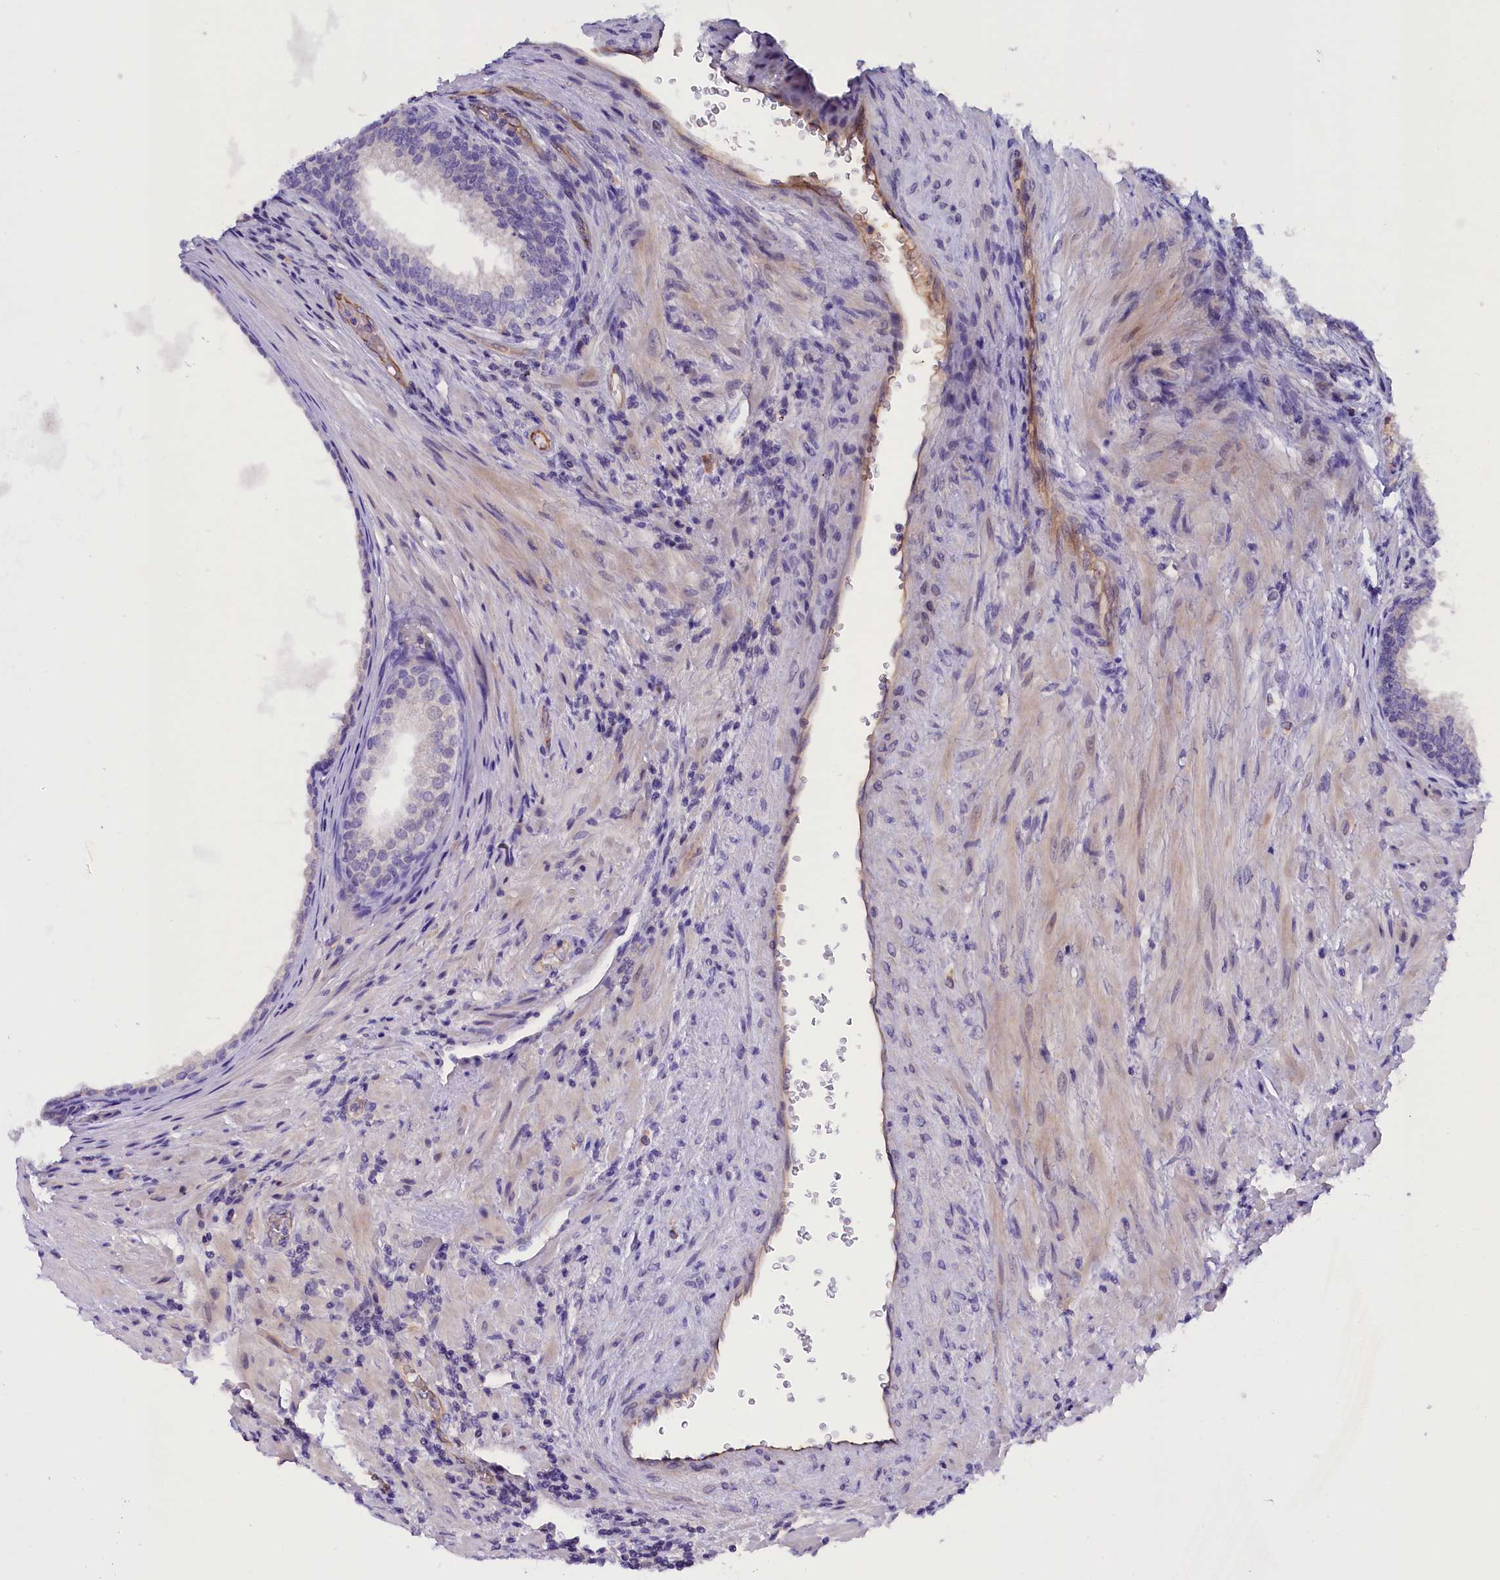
{"staining": {"intensity": "negative", "quantity": "none", "location": "none"}, "tissue": "prostate", "cell_type": "Glandular cells", "image_type": "normal", "snomed": [{"axis": "morphology", "description": "Normal tissue, NOS"}, {"axis": "topography", "description": "Prostate"}], "caption": "An immunohistochemistry image of unremarkable prostate is shown. There is no staining in glandular cells of prostate.", "gene": "CCDC32", "patient": {"sex": "male", "age": 76}}